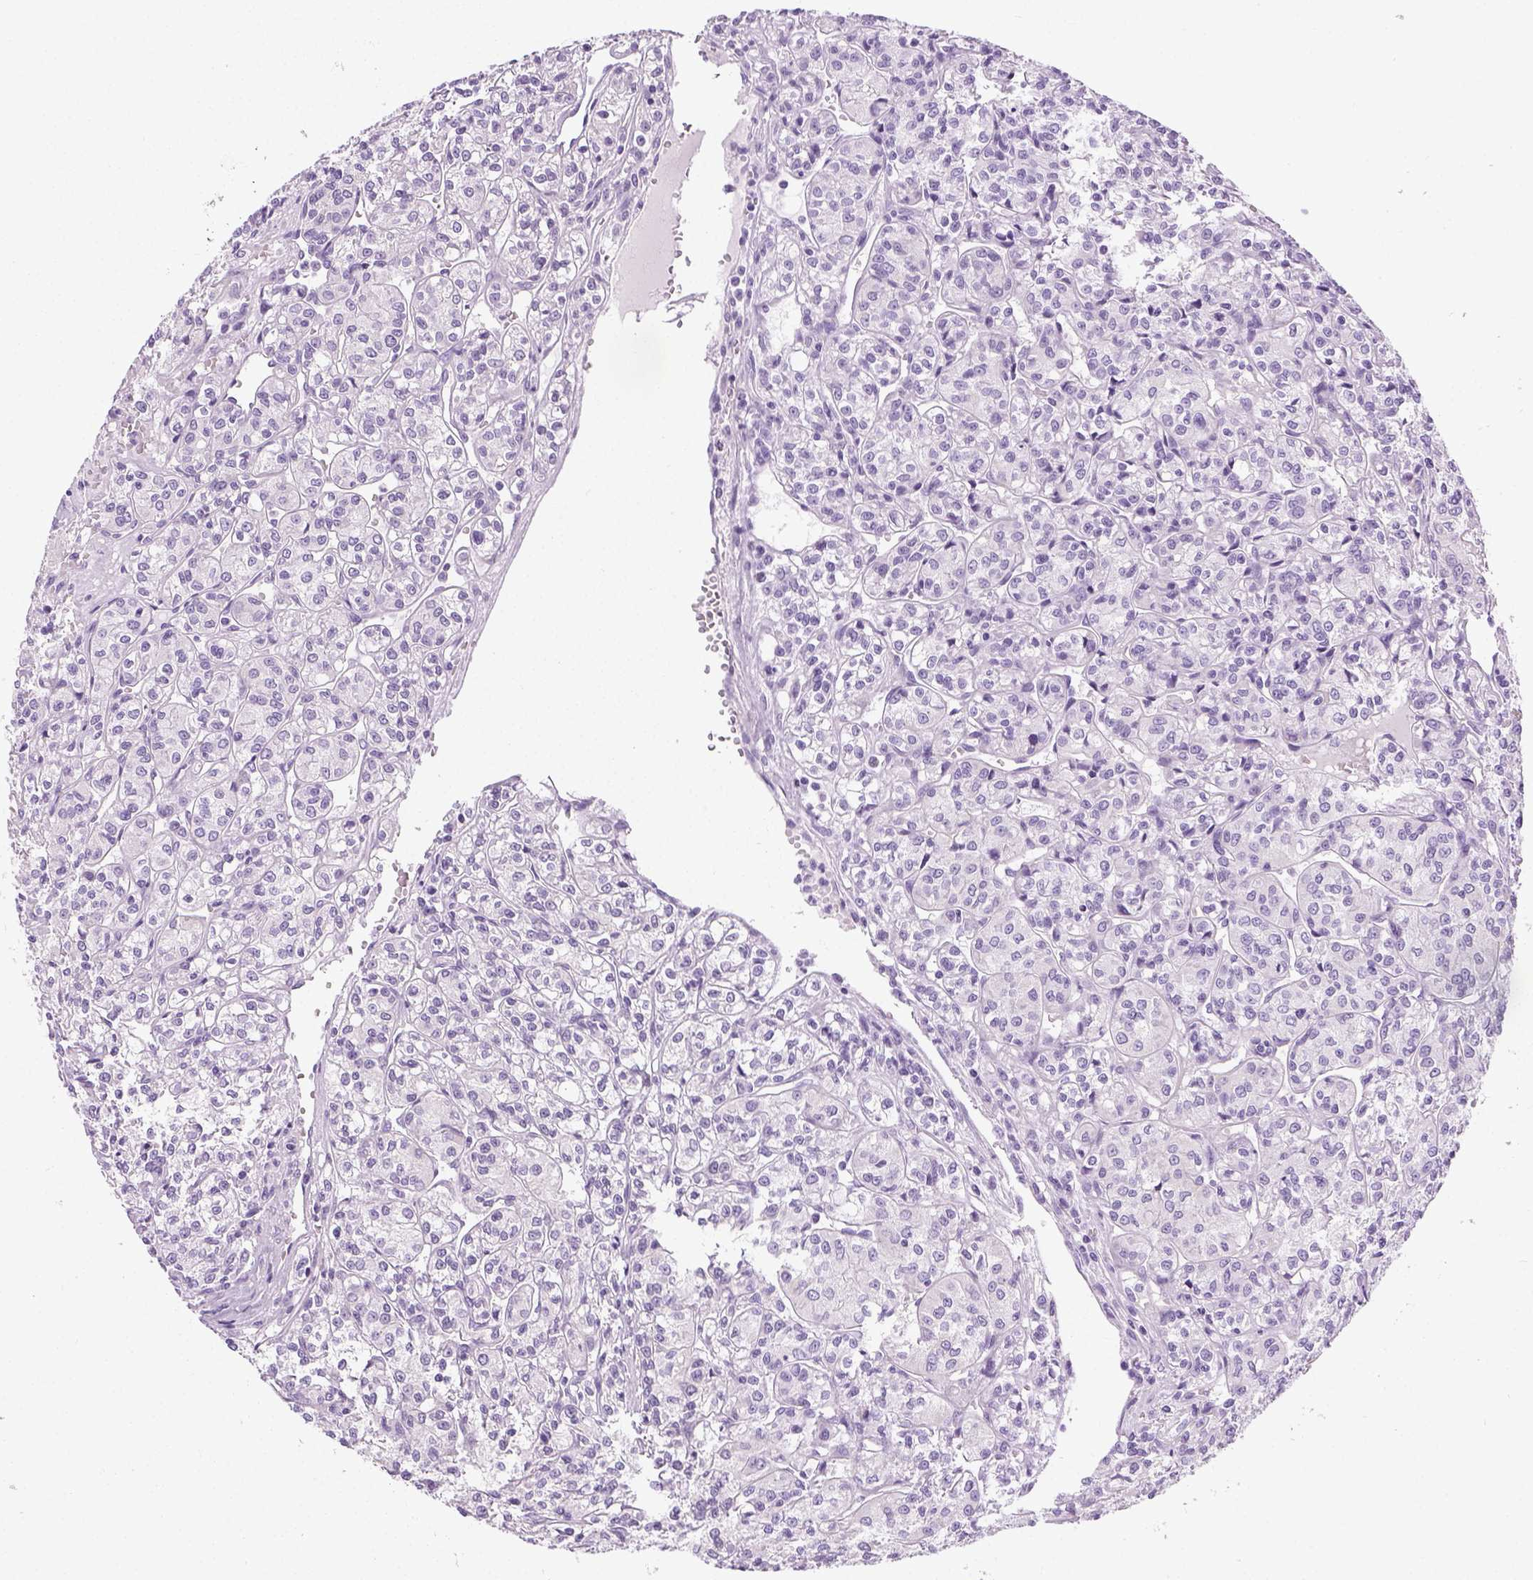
{"staining": {"intensity": "negative", "quantity": "none", "location": "none"}, "tissue": "renal cancer", "cell_type": "Tumor cells", "image_type": "cancer", "snomed": [{"axis": "morphology", "description": "Adenocarcinoma, NOS"}, {"axis": "topography", "description": "Kidney"}], "caption": "This is an IHC histopathology image of adenocarcinoma (renal). There is no expression in tumor cells.", "gene": "LGSN", "patient": {"sex": "male", "age": 36}}